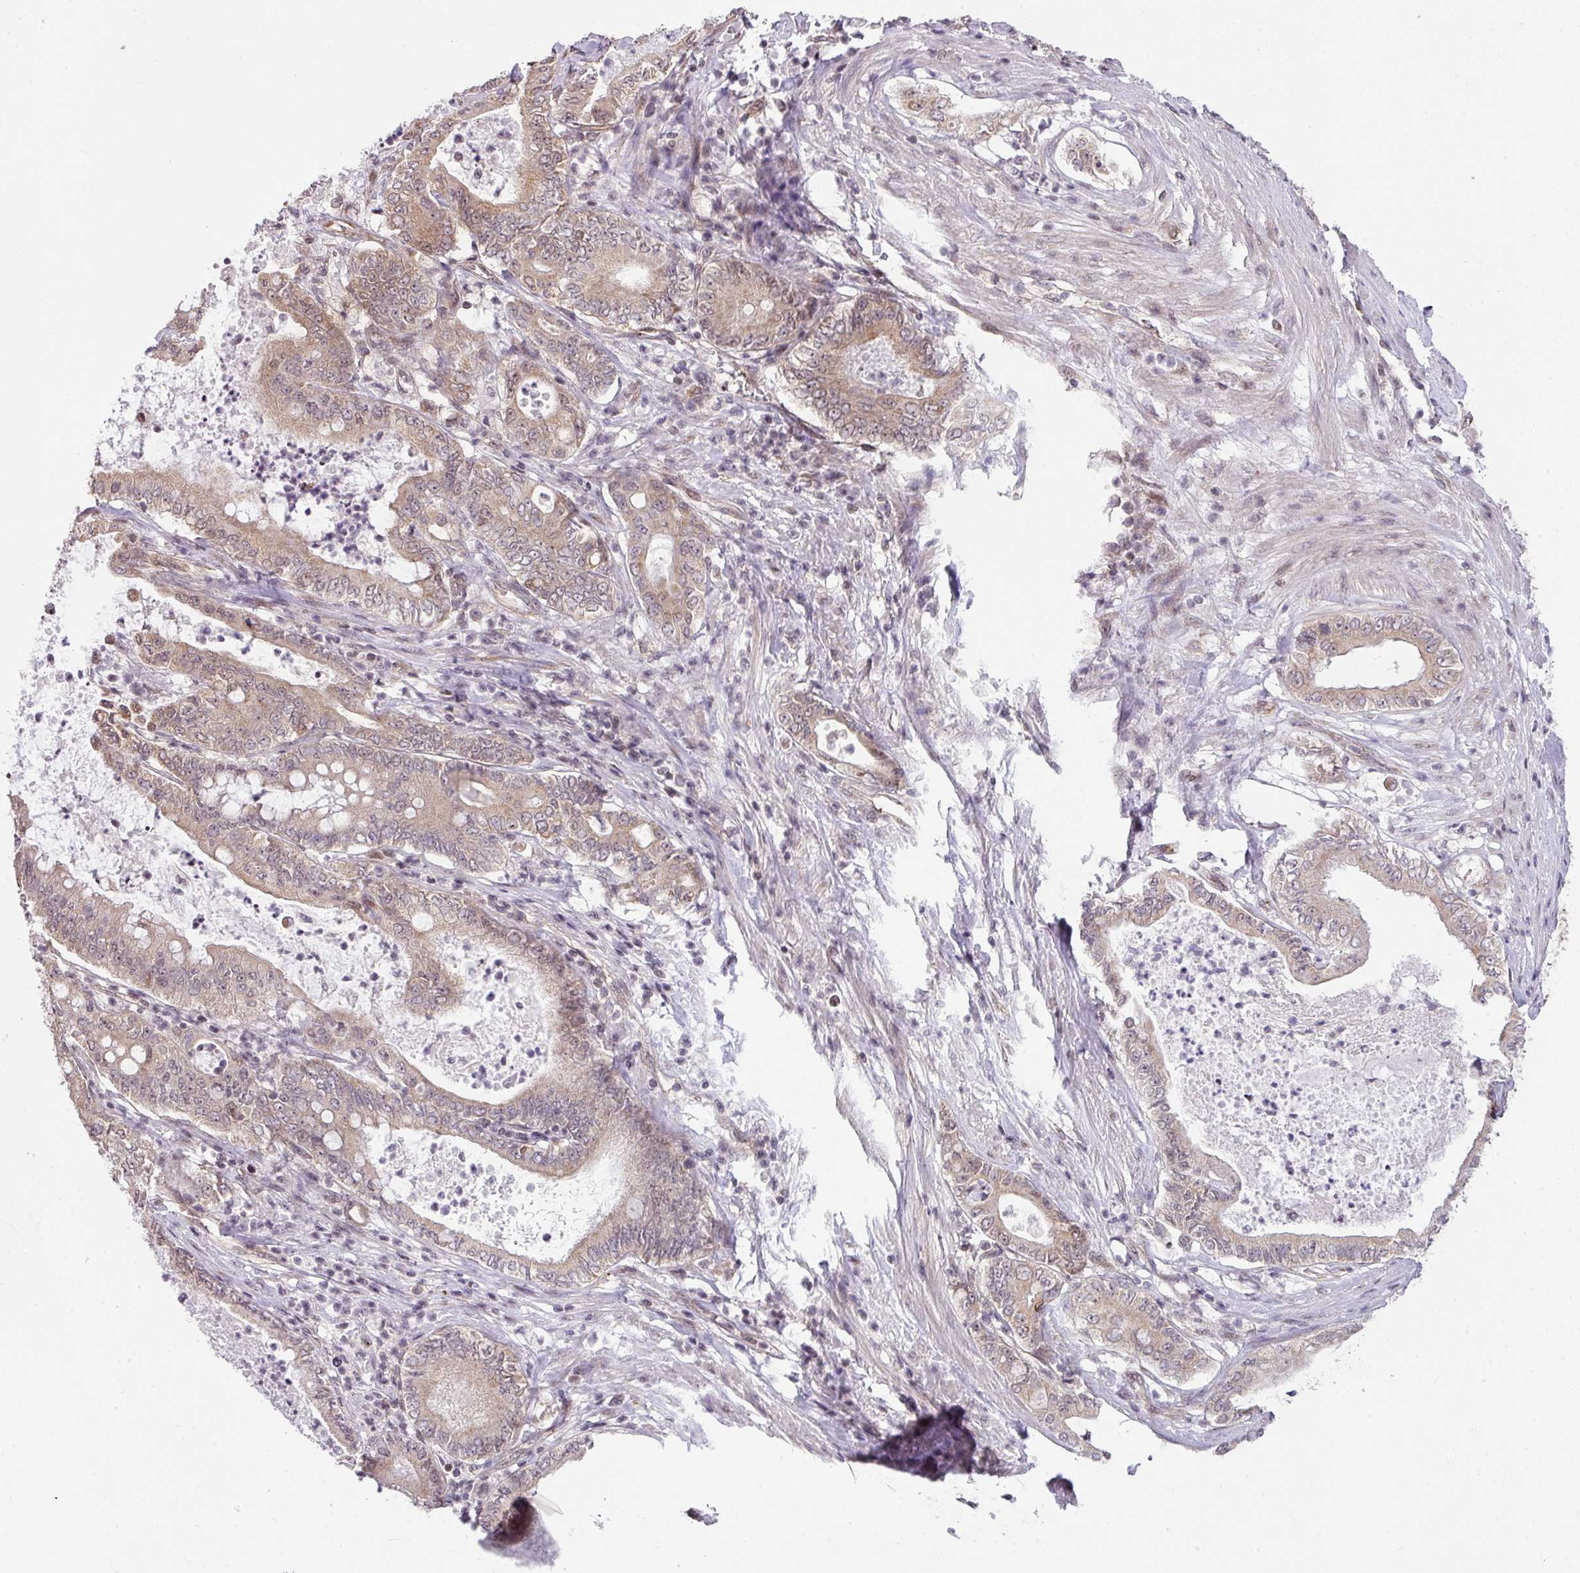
{"staining": {"intensity": "weak", "quantity": ">75%", "location": "cytoplasmic/membranous"}, "tissue": "pancreatic cancer", "cell_type": "Tumor cells", "image_type": "cancer", "snomed": [{"axis": "morphology", "description": "Adenocarcinoma, NOS"}, {"axis": "topography", "description": "Pancreas"}], "caption": "Human pancreatic cancer stained with a brown dye displays weak cytoplasmic/membranous positive positivity in about >75% of tumor cells.", "gene": "PLK1", "patient": {"sex": "male", "age": 71}}